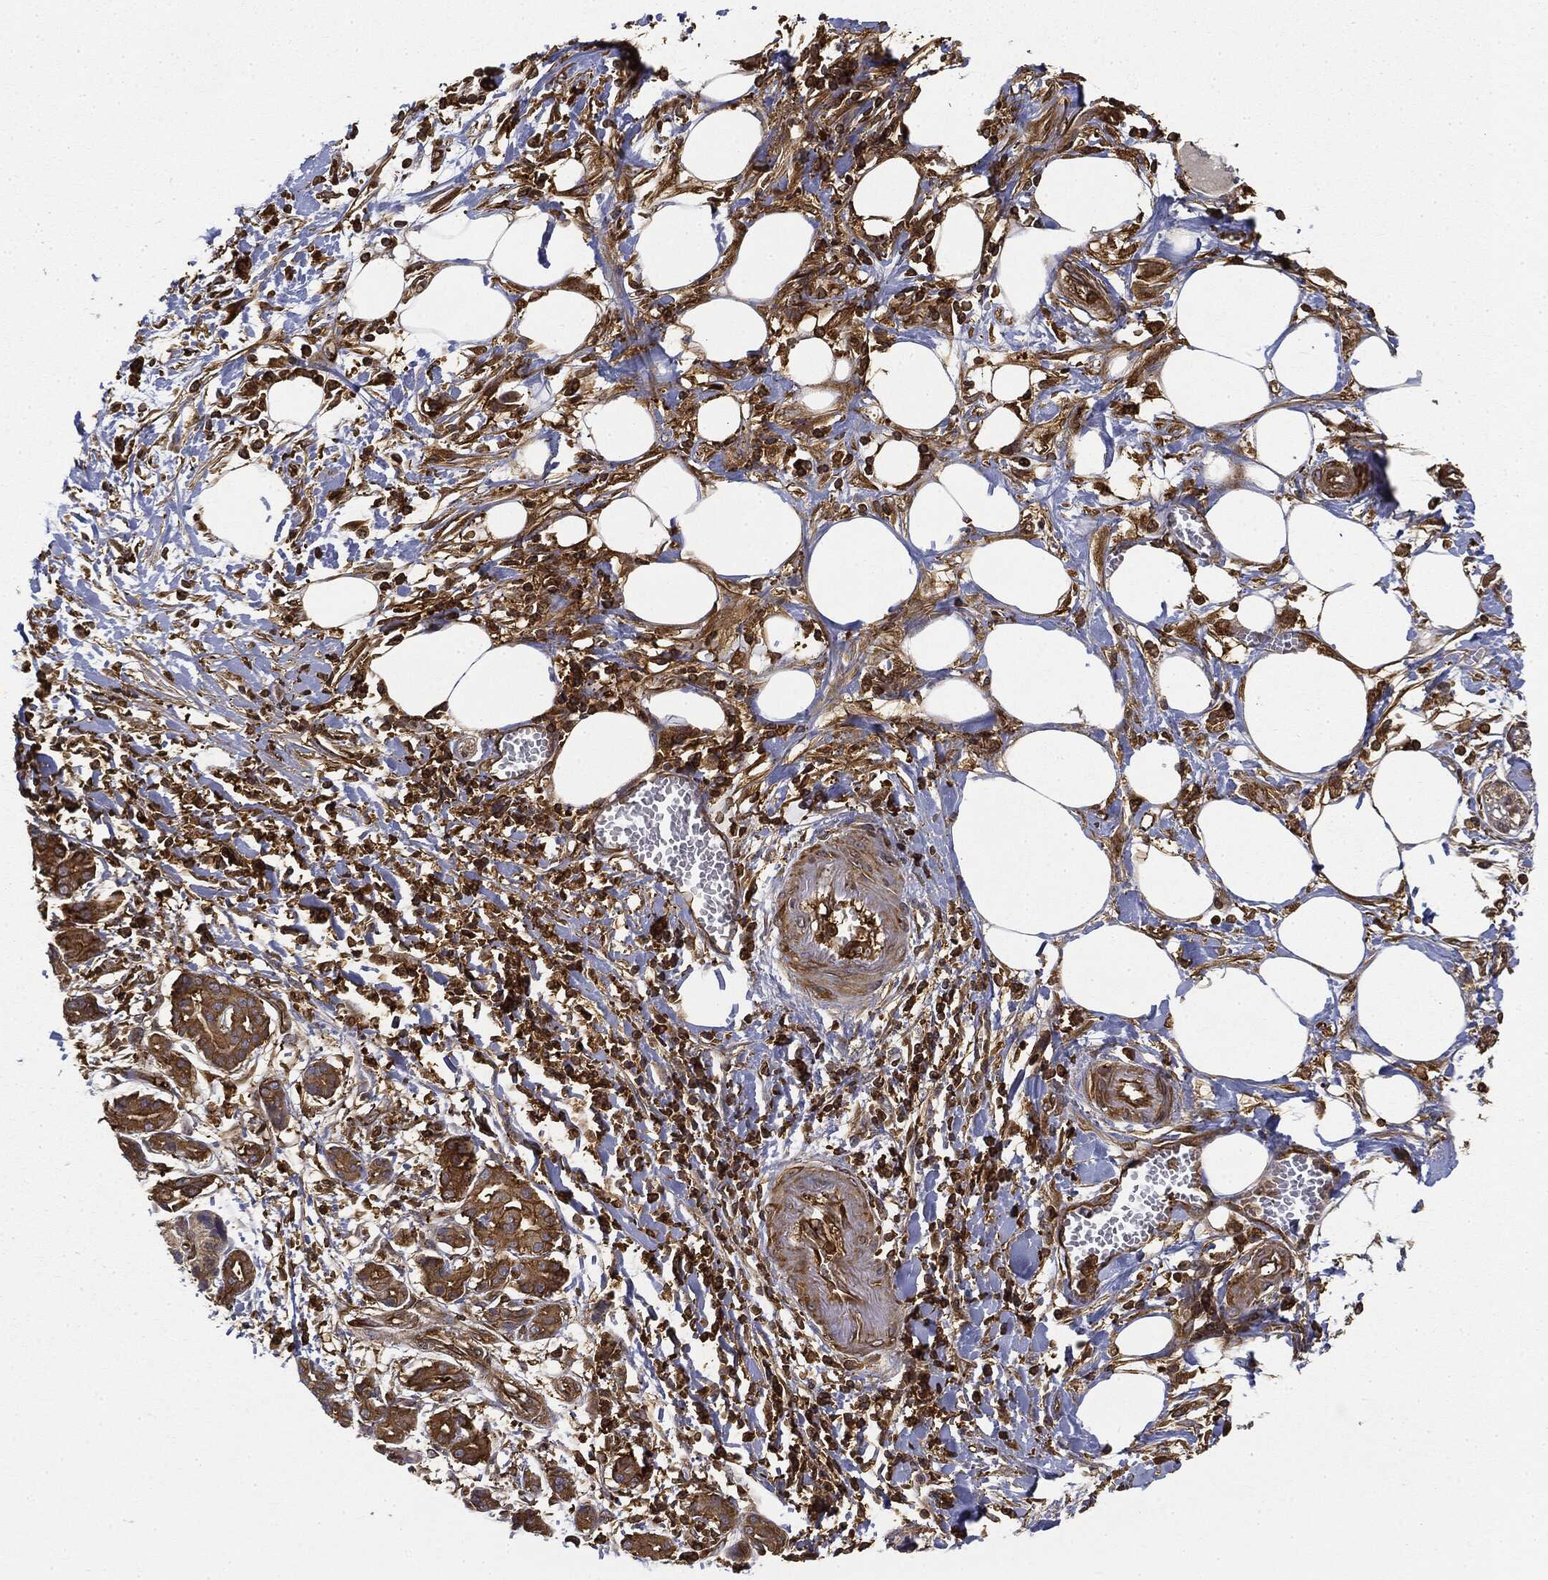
{"staining": {"intensity": "strong", "quantity": ">75%", "location": "cytoplasmic/membranous"}, "tissue": "pancreatic cancer", "cell_type": "Tumor cells", "image_type": "cancer", "snomed": [{"axis": "morphology", "description": "Adenocarcinoma, NOS"}, {"axis": "topography", "description": "Pancreas"}], "caption": "Pancreatic cancer (adenocarcinoma) stained with IHC demonstrates strong cytoplasmic/membranous positivity in approximately >75% of tumor cells.", "gene": "WDR1", "patient": {"sex": "male", "age": 72}}